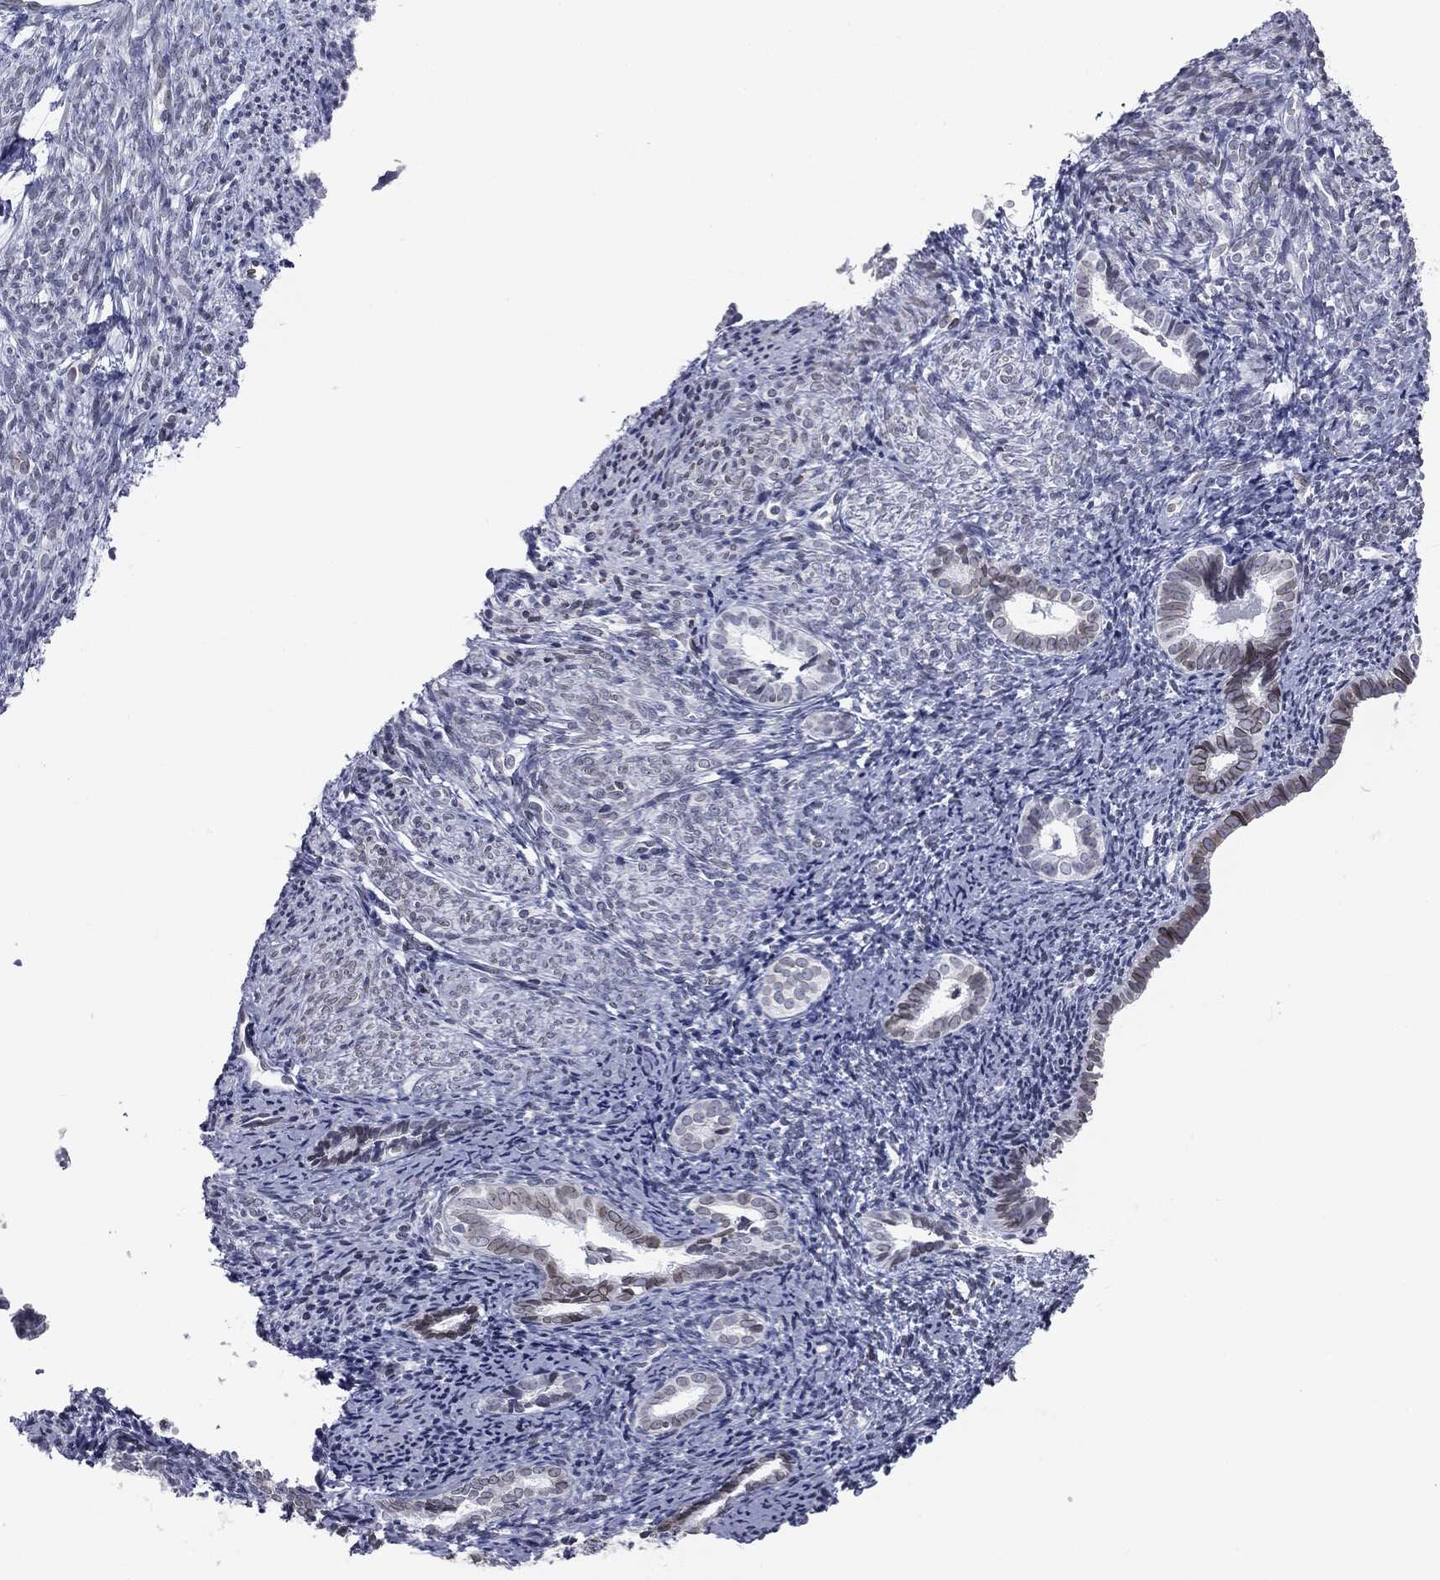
{"staining": {"intensity": "weak", "quantity": "<25%", "location": "nuclear"}, "tissue": "endometrial cancer", "cell_type": "Tumor cells", "image_type": "cancer", "snomed": [{"axis": "morphology", "description": "Adenocarcinoma, NOS"}, {"axis": "topography", "description": "Endometrium"}], "caption": "Adenocarcinoma (endometrial) was stained to show a protein in brown. There is no significant expression in tumor cells. The staining was performed using DAB to visualize the protein expression in brown, while the nuclei were stained in blue with hematoxylin (Magnification: 20x).", "gene": "ALDOB", "patient": {"sex": "female", "age": 56}}